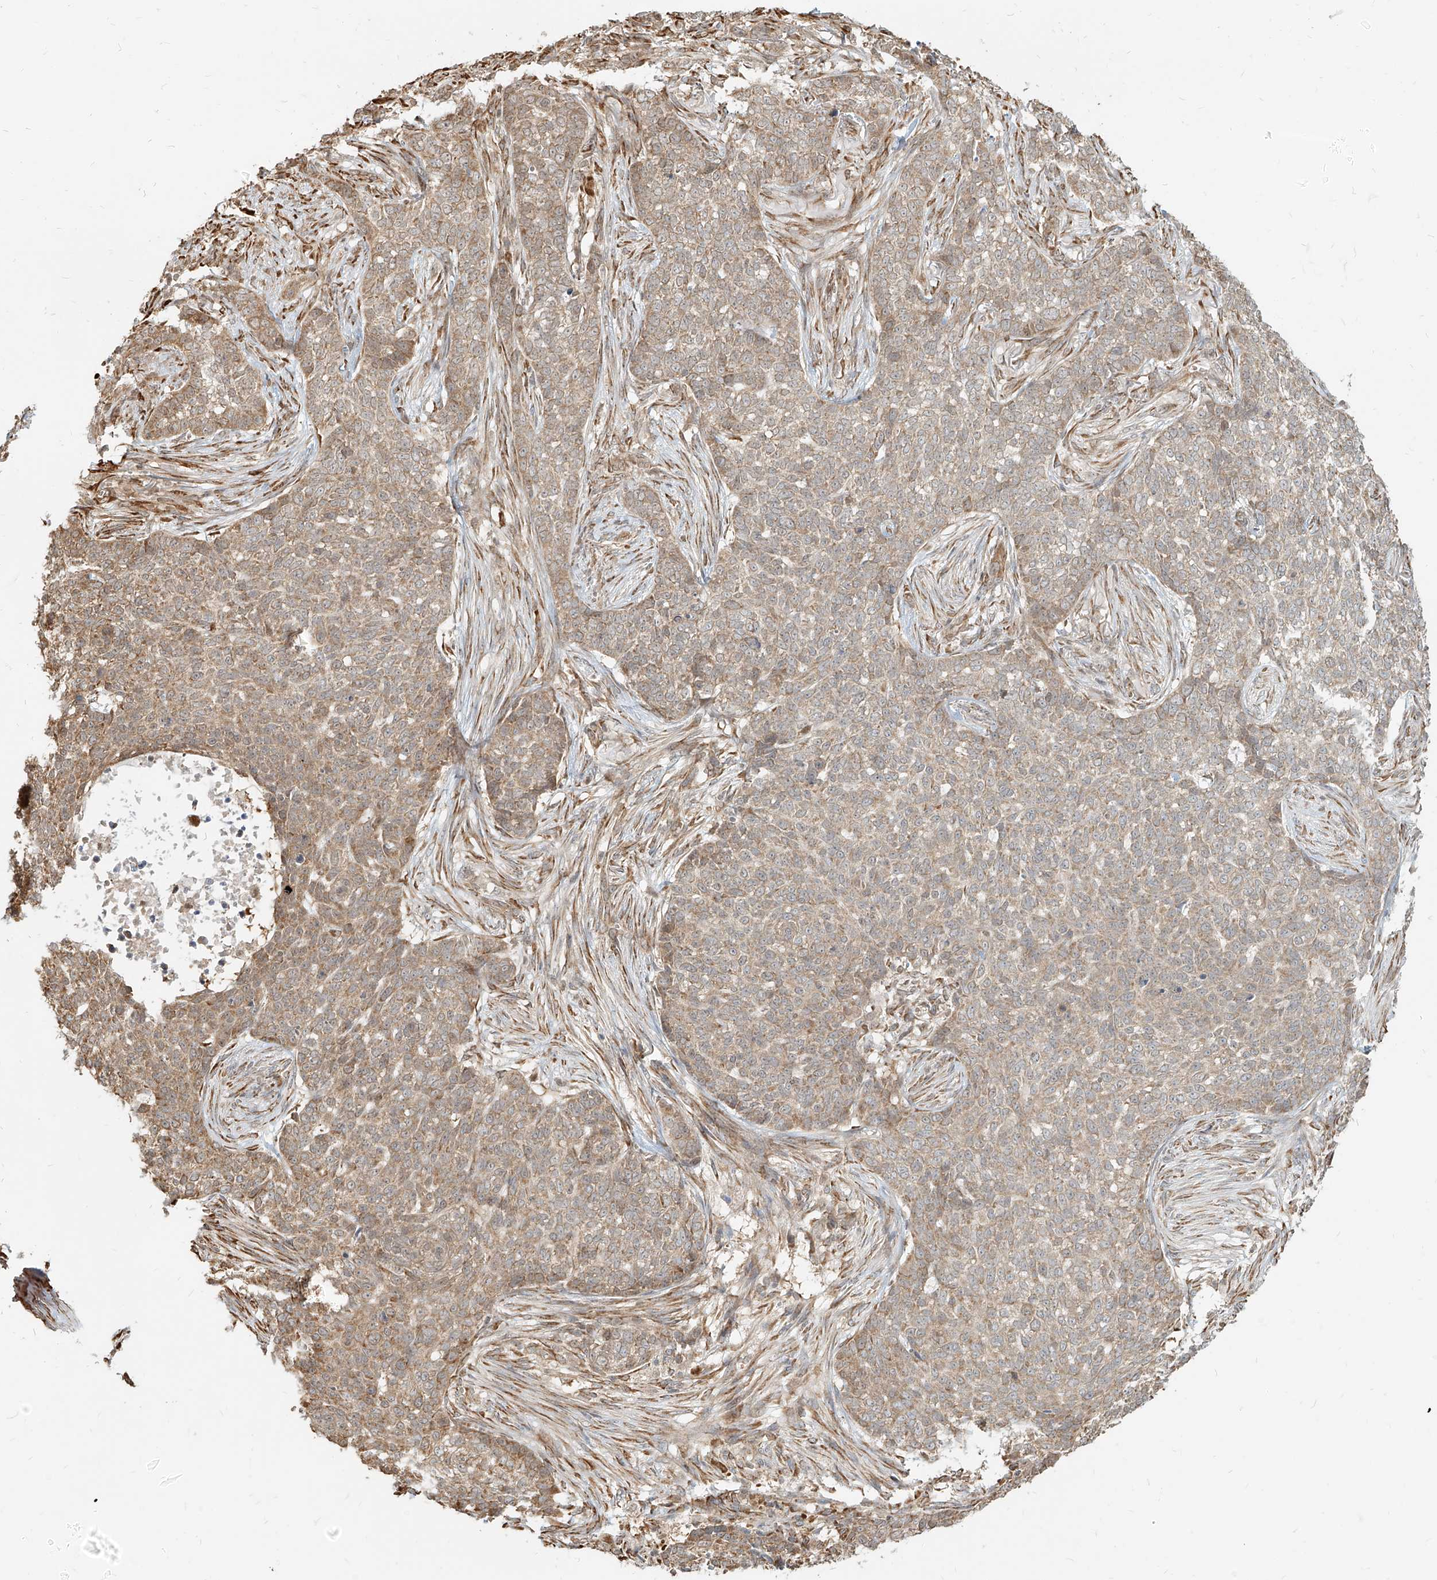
{"staining": {"intensity": "moderate", "quantity": "25%-75%", "location": "cytoplasmic/membranous"}, "tissue": "skin cancer", "cell_type": "Tumor cells", "image_type": "cancer", "snomed": [{"axis": "morphology", "description": "Basal cell carcinoma"}, {"axis": "topography", "description": "Skin"}], "caption": "The immunohistochemical stain shows moderate cytoplasmic/membranous expression in tumor cells of skin cancer tissue. (Brightfield microscopy of DAB IHC at high magnification).", "gene": "UBE2K", "patient": {"sex": "male", "age": 85}}